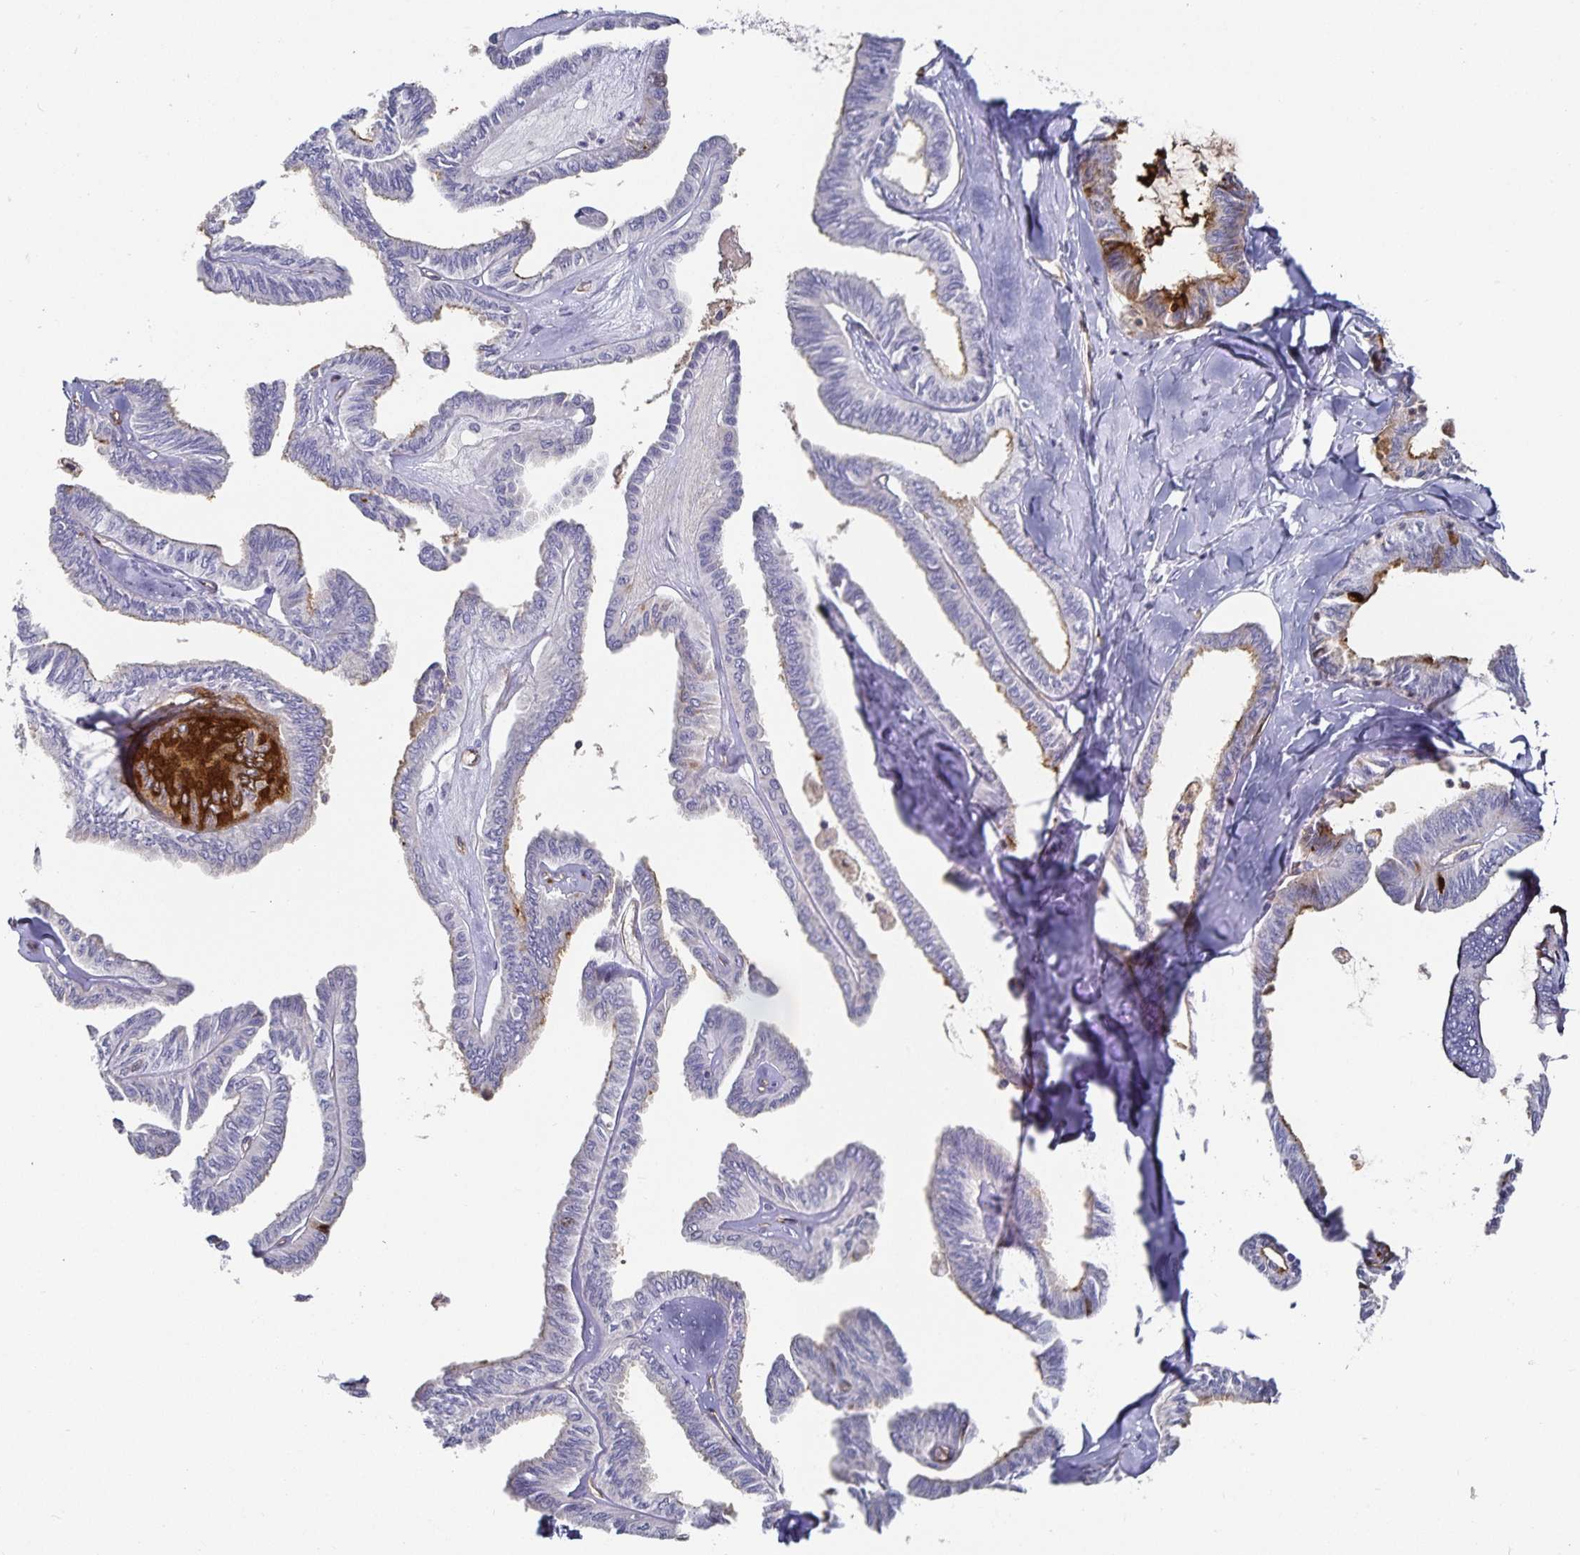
{"staining": {"intensity": "negative", "quantity": "none", "location": "none"}, "tissue": "ovarian cancer", "cell_type": "Tumor cells", "image_type": "cancer", "snomed": [{"axis": "morphology", "description": "Carcinoma, endometroid"}, {"axis": "topography", "description": "Ovary"}], "caption": "Tumor cells are negative for brown protein staining in ovarian cancer (endometroid carcinoma).", "gene": "PODXL", "patient": {"sex": "female", "age": 70}}